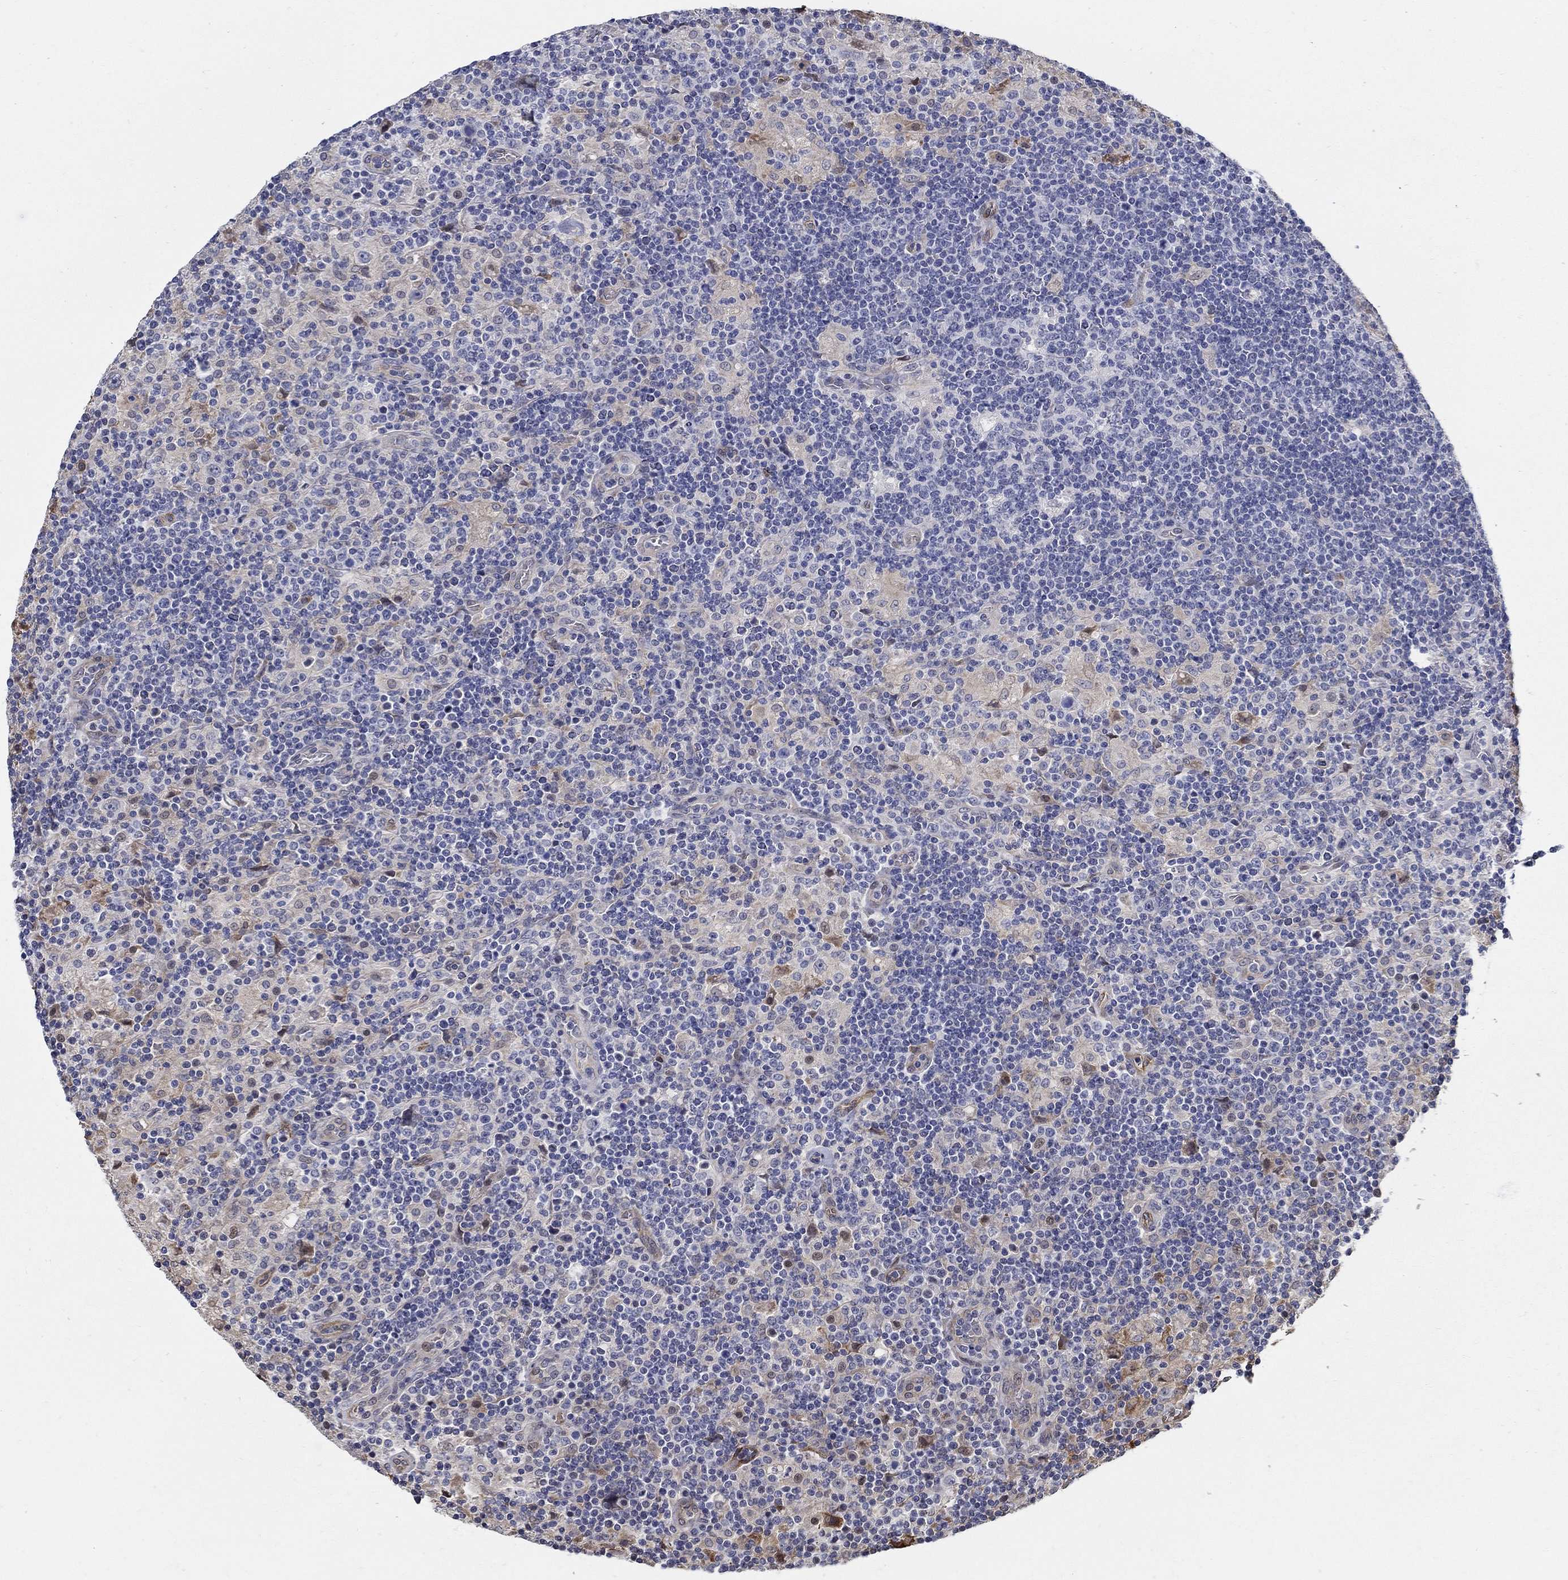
{"staining": {"intensity": "negative", "quantity": "none", "location": "none"}, "tissue": "lymphoma", "cell_type": "Tumor cells", "image_type": "cancer", "snomed": [{"axis": "morphology", "description": "Hodgkin's disease, NOS"}, {"axis": "topography", "description": "Lymph node"}], "caption": "This micrograph is of Hodgkin's disease stained with immunohistochemistry (IHC) to label a protein in brown with the nuclei are counter-stained blue. There is no positivity in tumor cells.", "gene": "C16orf46", "patient": {"sex": "male", "age": 70}}